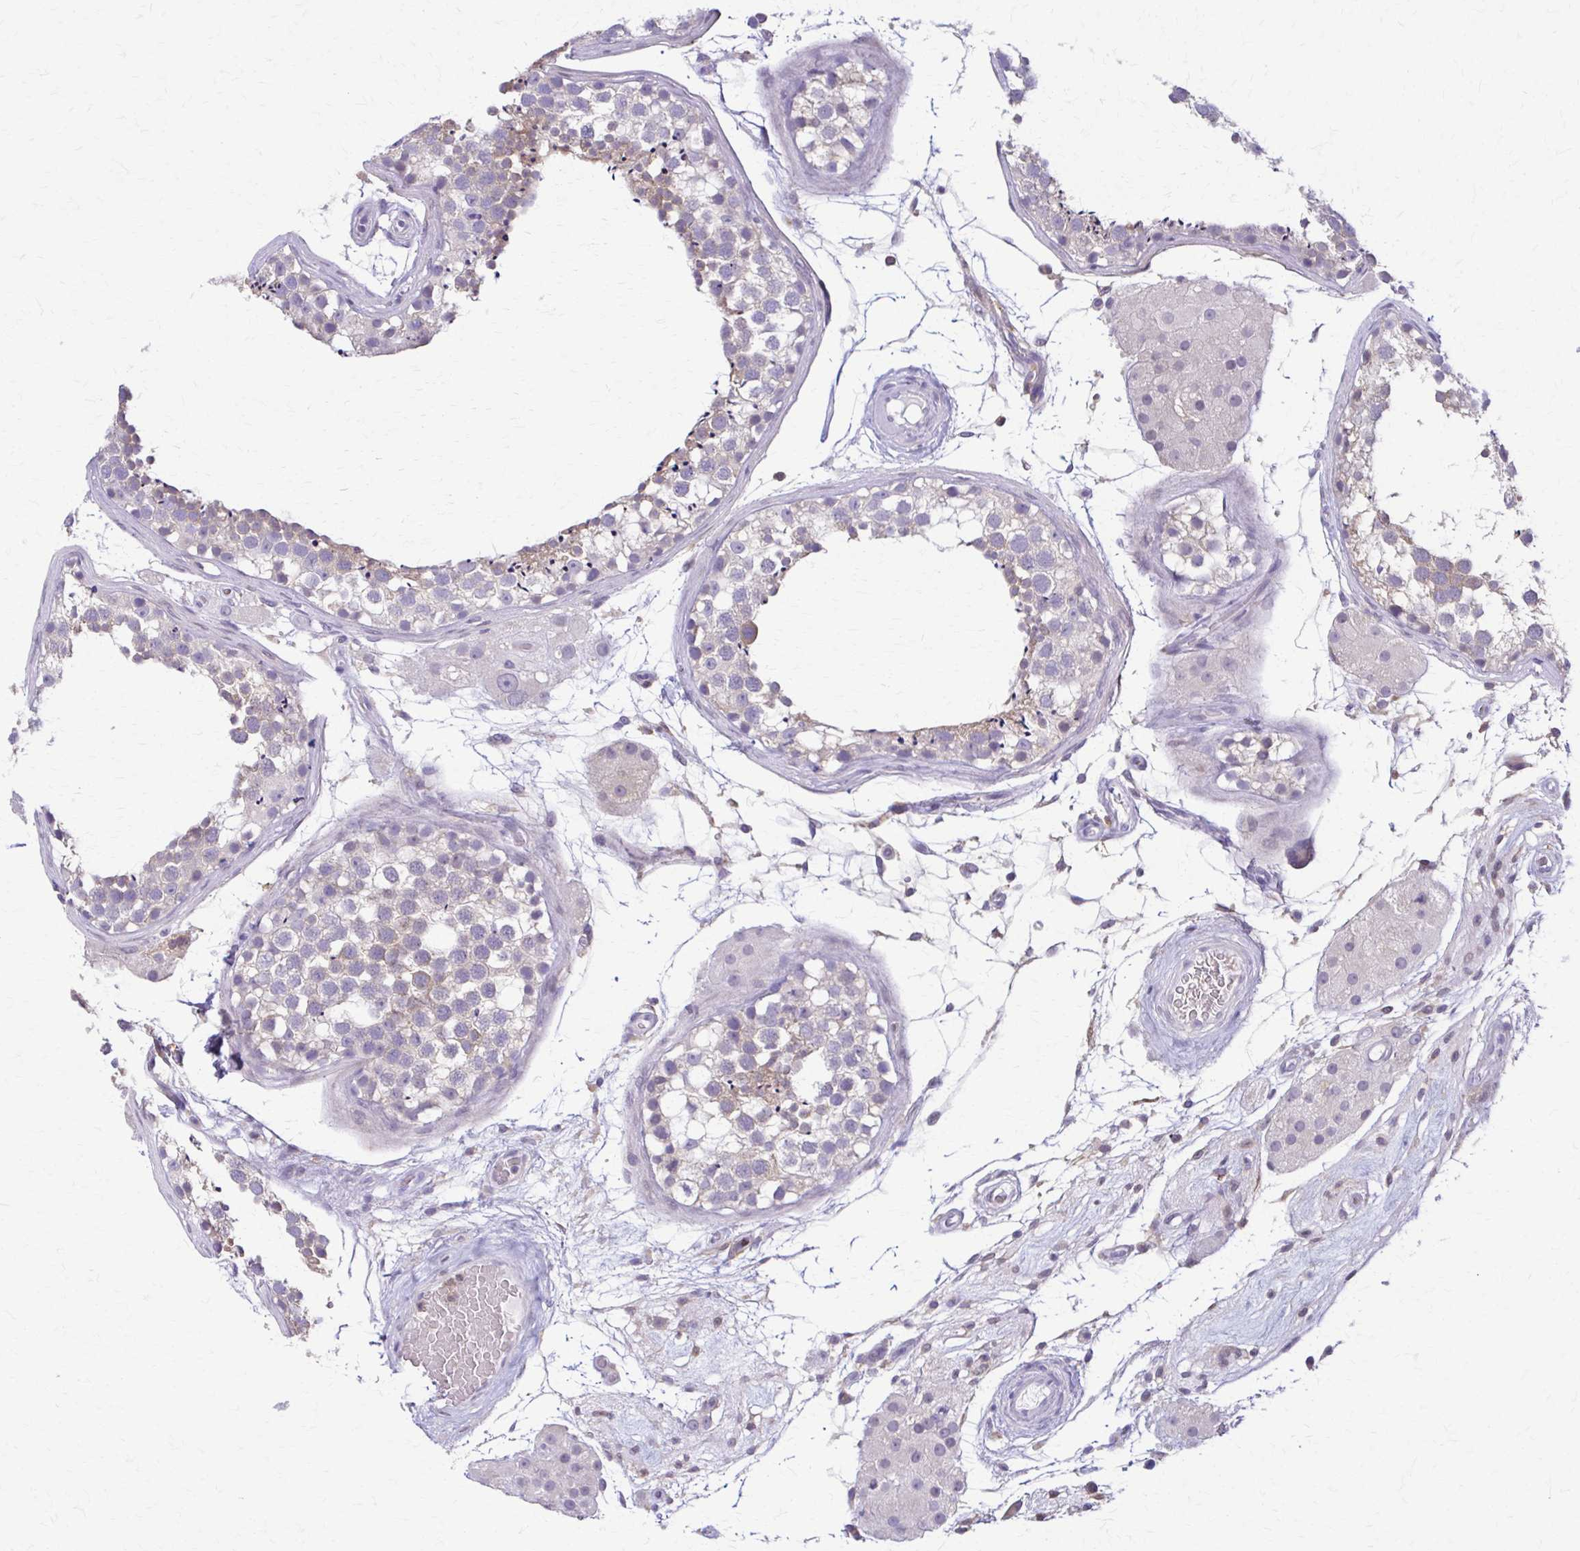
{"staining": {"intensity": "weak", "quantity": "<25%", "location": "cytoplasmic/membranous"}, "tissue": "testis", "cell_type": "Cells in seminiferous ducts", "image_type": "normal", "snomed": [{"axis": "morphology", "description": "Normal tissue, NOS"}, {"axis": "morphology", "description": "Seminoma, NOS"}, {"axis": "topography", "description": "Testis"}], "caption": "This is an immunohistochemistry image of unremarkable human testis. There is no expression in cells in seminiferous ducts.", "gene": "PIK3AP1", "patient": {"sex": "male", "age": 65}}